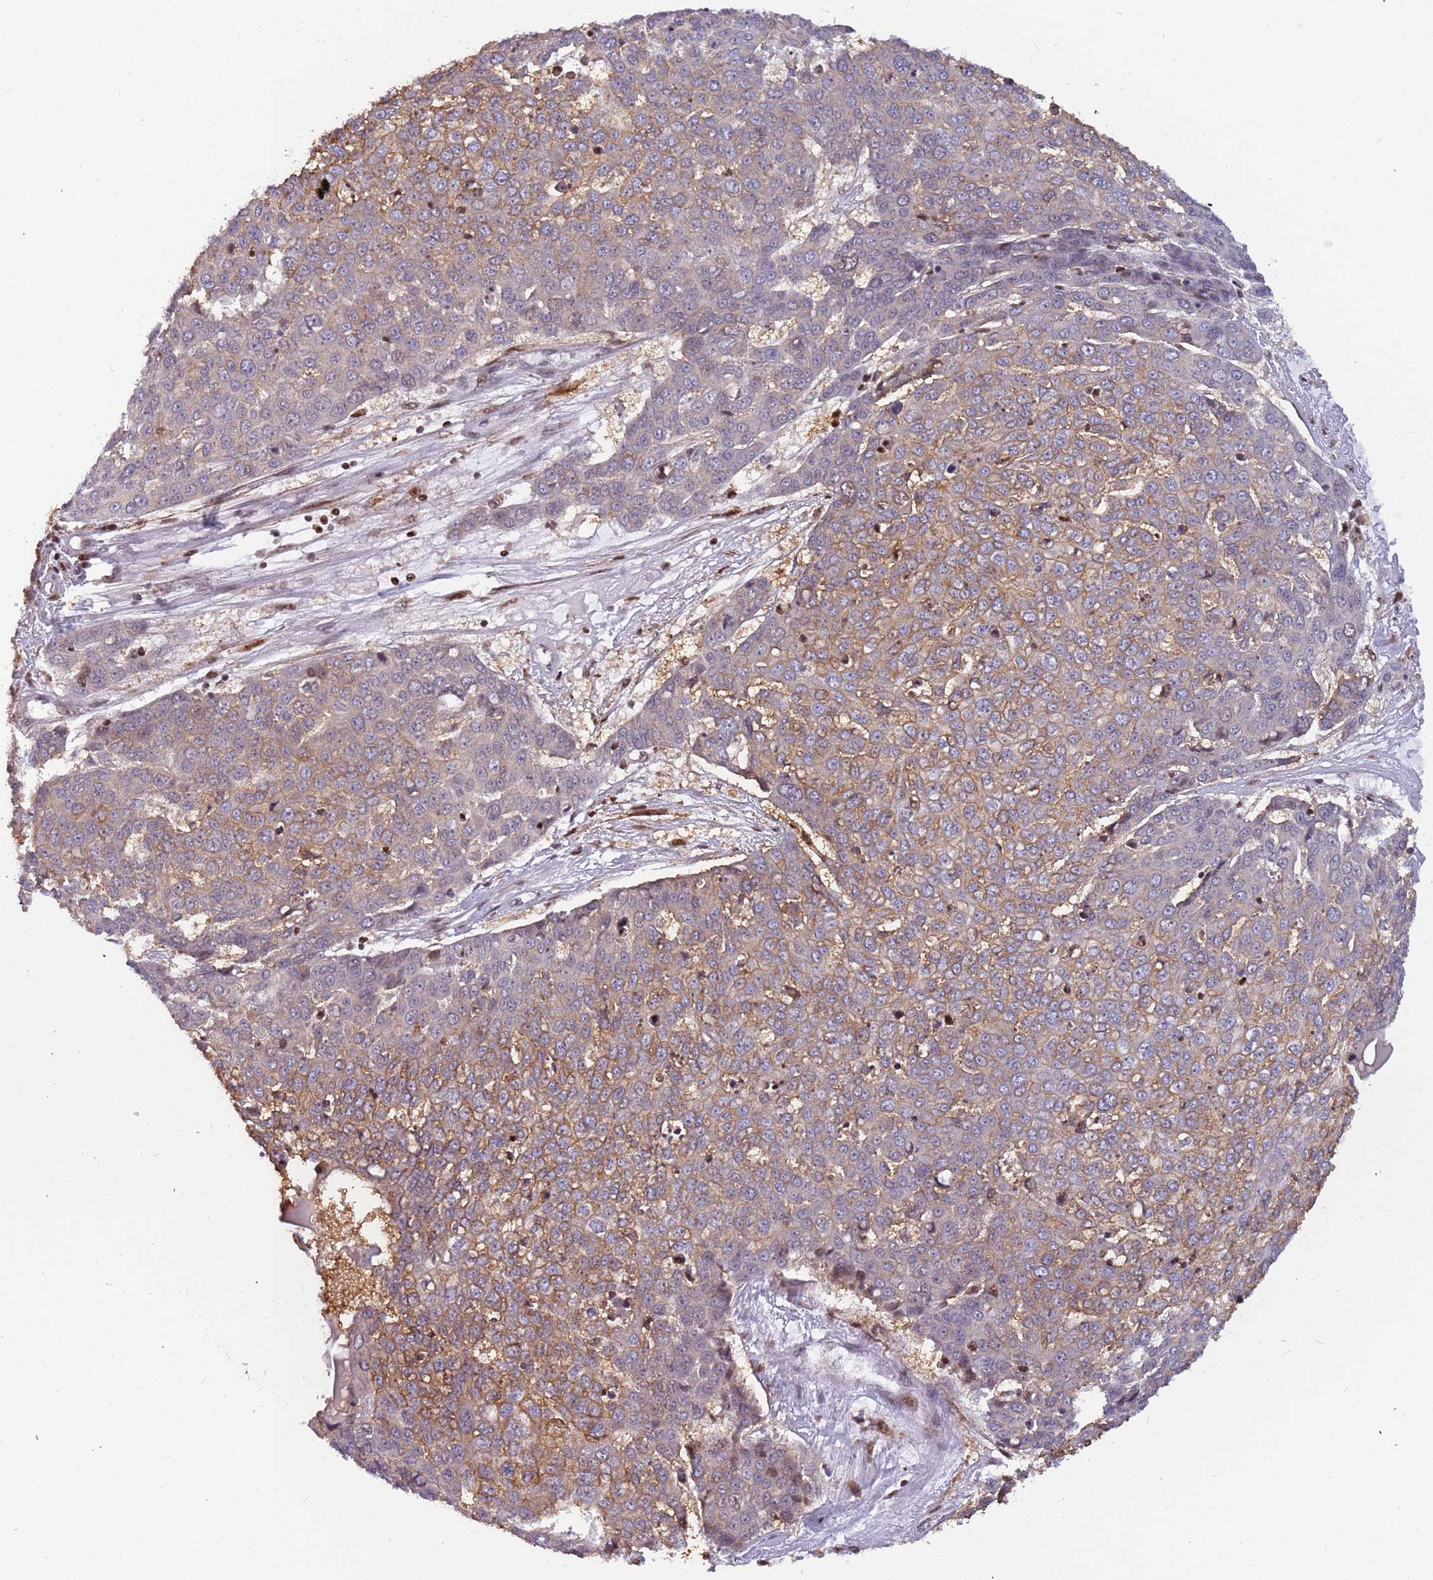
{"staining": {"intensity": "weak", "quantity": "25%-75%", "location": "cytoplasmic/membranous"}, "tissue": "skin cancer", "cell_type": "Tumor cells", "image_type": "cancer", "snomed": [{"axis": "morphology", "description": "Squamous cell carcinoma, NOS"}, {"axis": "topography", "description": "Skin"}], "caption": "Skin squamous cell carcinoma stained for a protein (brown) shows weak cytoplasmic/membranous positive staining in approximately 25%-75% of tumor cells.", "gene": "ARHGEF5", "patient": {"sex": "male", "age": 71}}